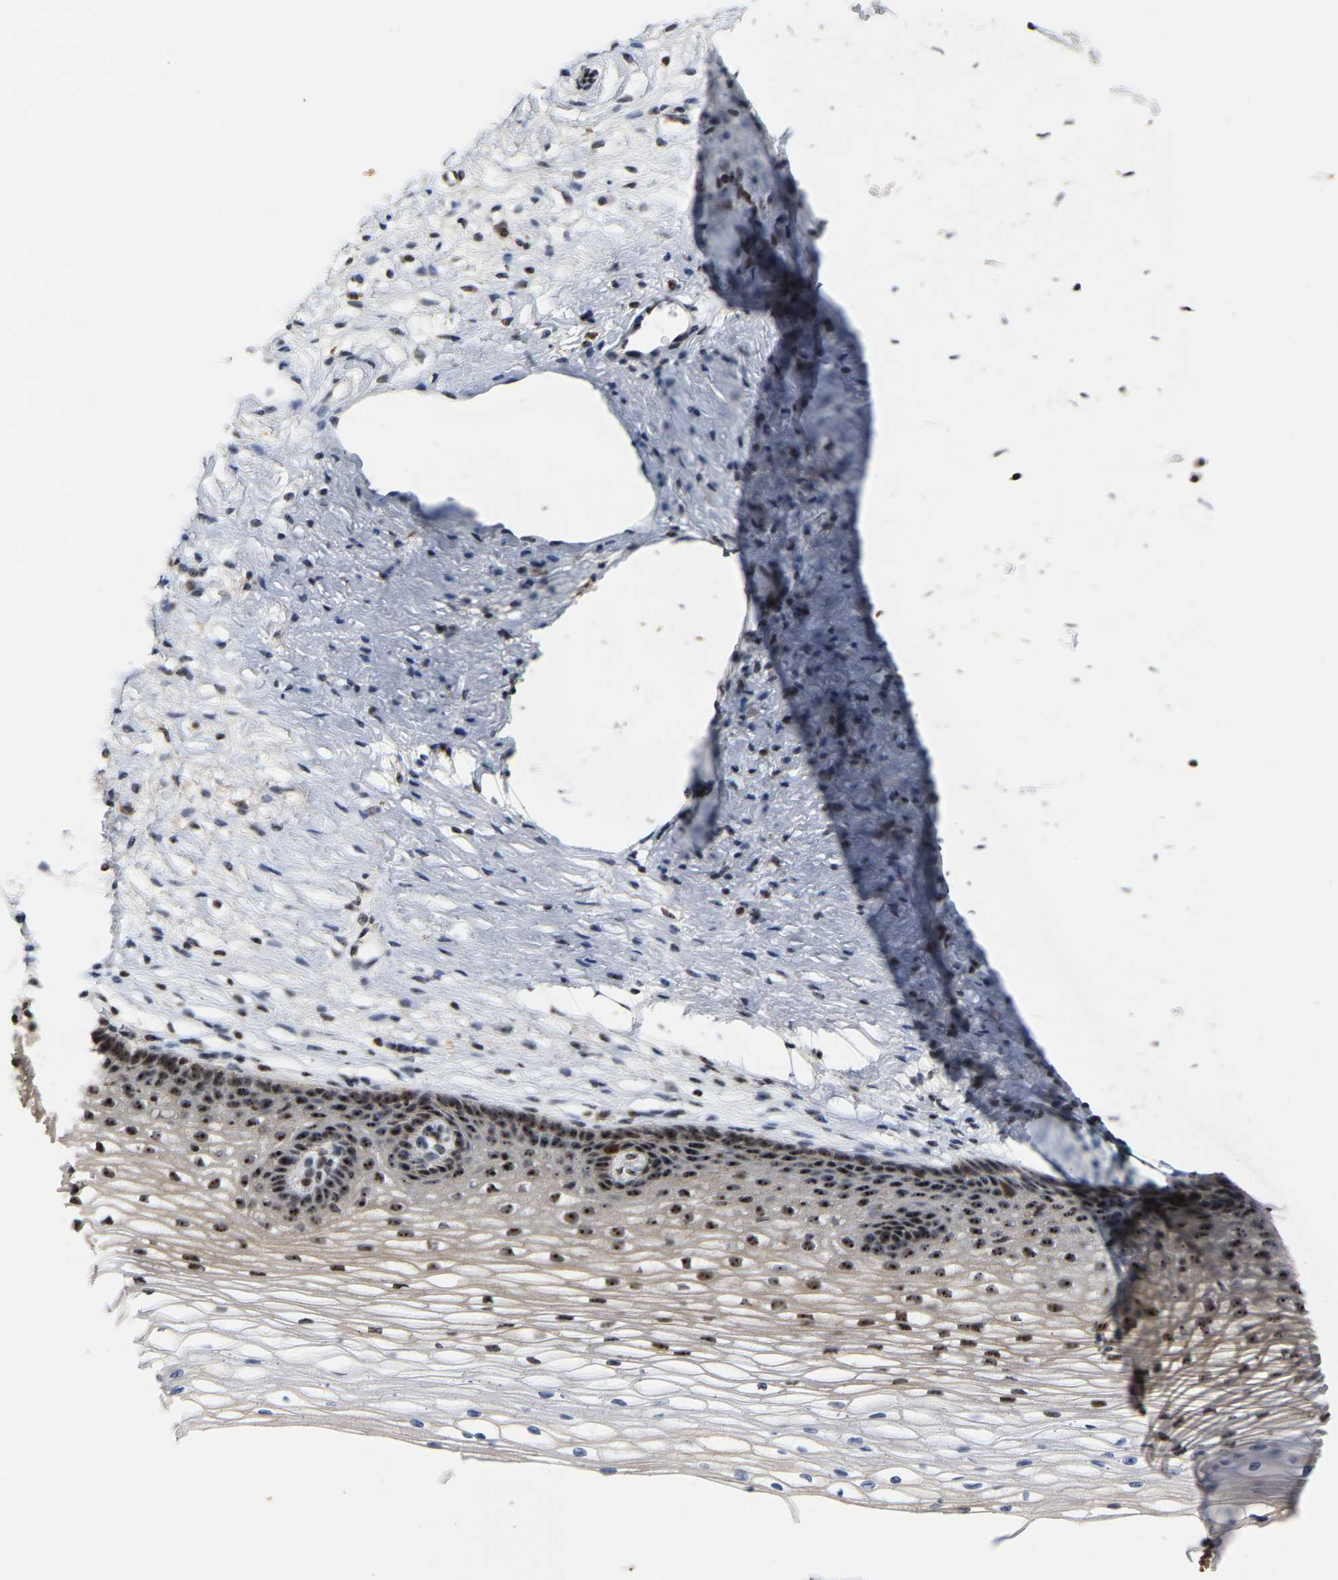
{"staining": {"intensity": "moderate", "quantity": ">75%", "location": "cytoplasmic/membranous,nuclear"}, "tissue": "cervix", "cell_type": "Glandular cells", "image_type": "normal", "snomed": [{"axis": "morphology", "description": "Normal tissue, NOS"}, {"axis": "topography", "description": "Cervix"}], "caption": "Immunohistochemical staining of normal human cervix shows medium levels of moderate cytoplasmic/membranous,nuclear expression in about >75% of glandular cells. (DAB (3,3'-diaminobenzidine) IHC, brown staining for protein, blue staining for nuclei).", "gene": "NOP58", "patient": {"sex": "female", "age": 77}}